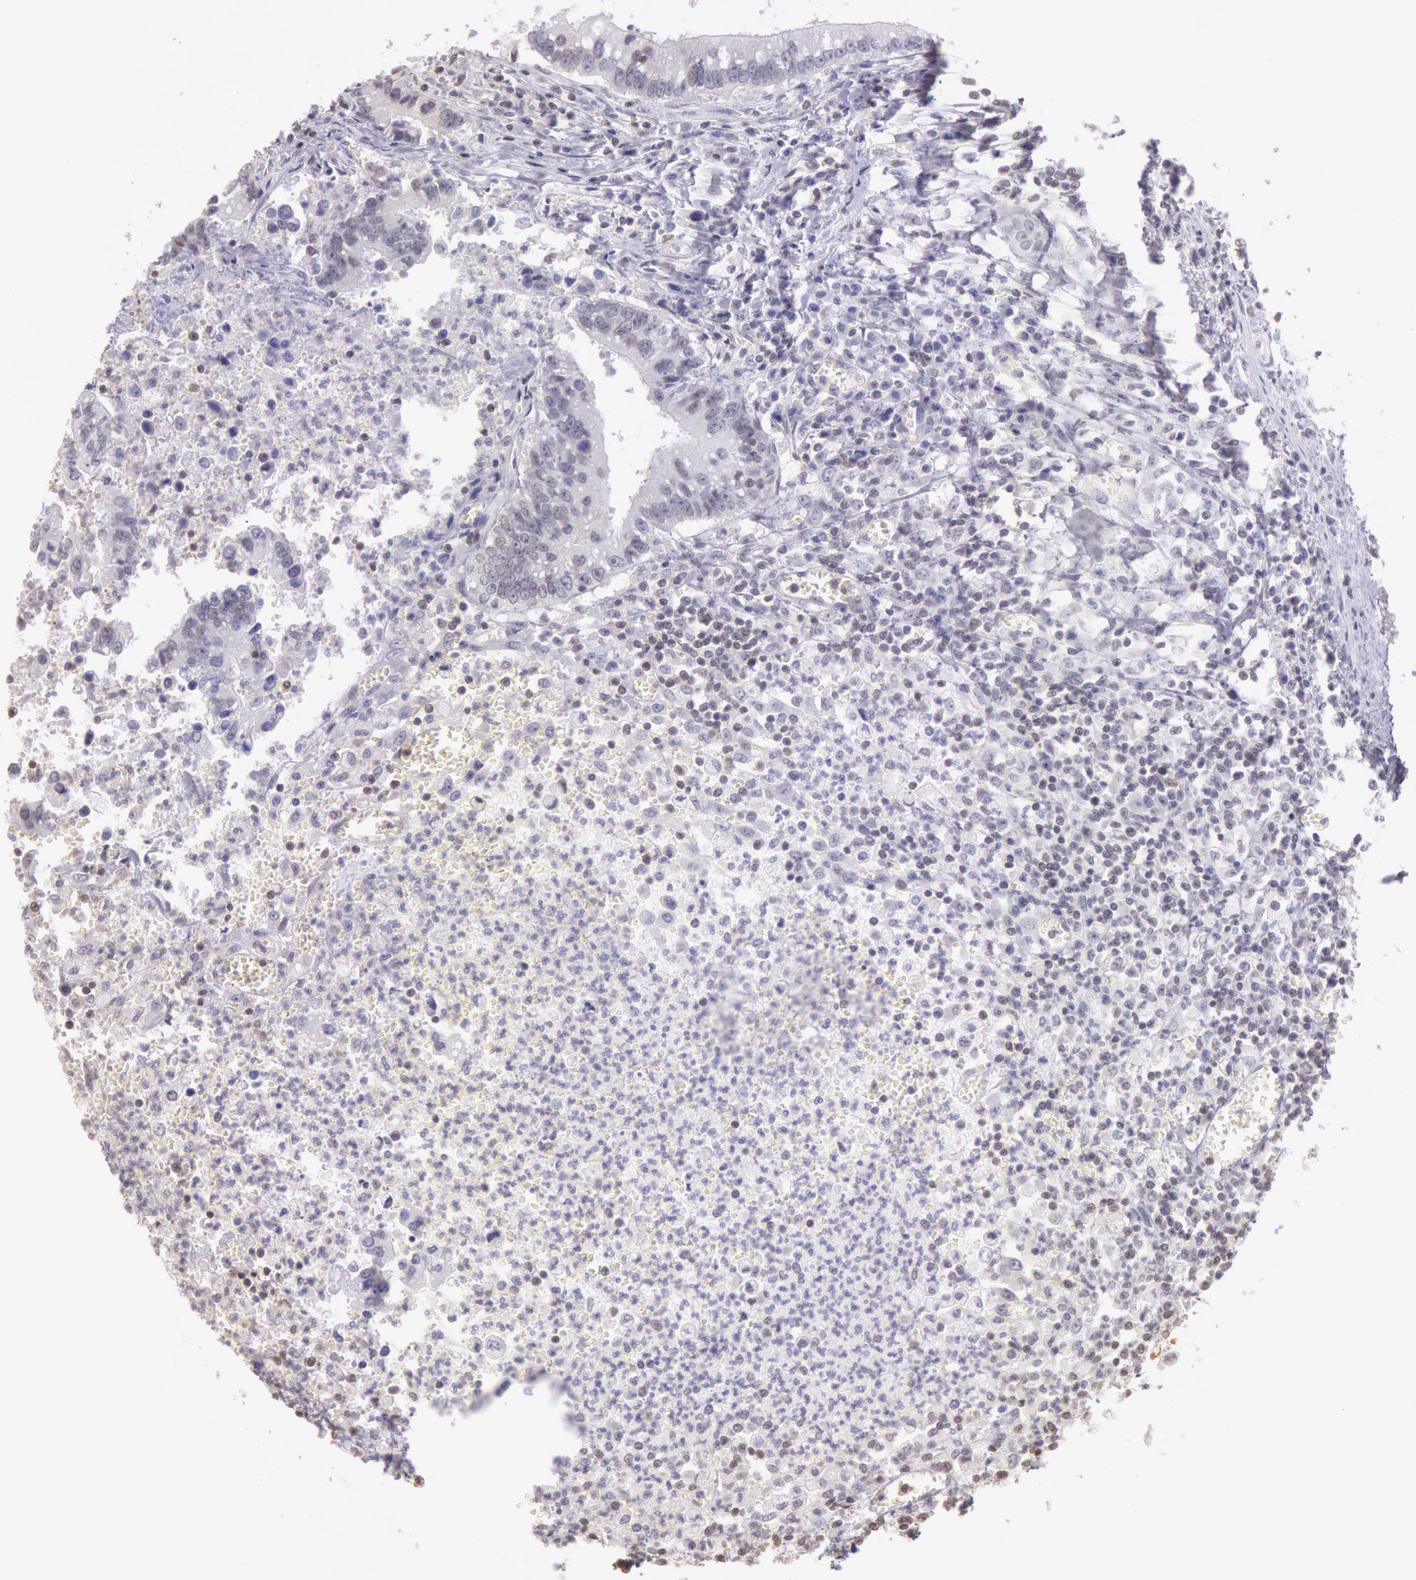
{"staining": {"intensity": "moderate", "quantity": "<25%", "location": "cytoplasmic/membranous,nuclear"}, "tissue": "colorectal cancer", "cell_type": "Tumor cells", "image_type": "cancer", "snomed": [{"axis": "morphology", "description": "Adenocarcinoma, NOS"}, {"axis": "topography", "description": "Rectum"}], "caption": "Human colorectal cancer stained for a protein (brown) demonstrates moderate cytoplasmic/membranous and nuclear positive staining in about <25% of tumor cells.", "gene": "HIF1A", "patient": {"sex": "female", "age": 81}}